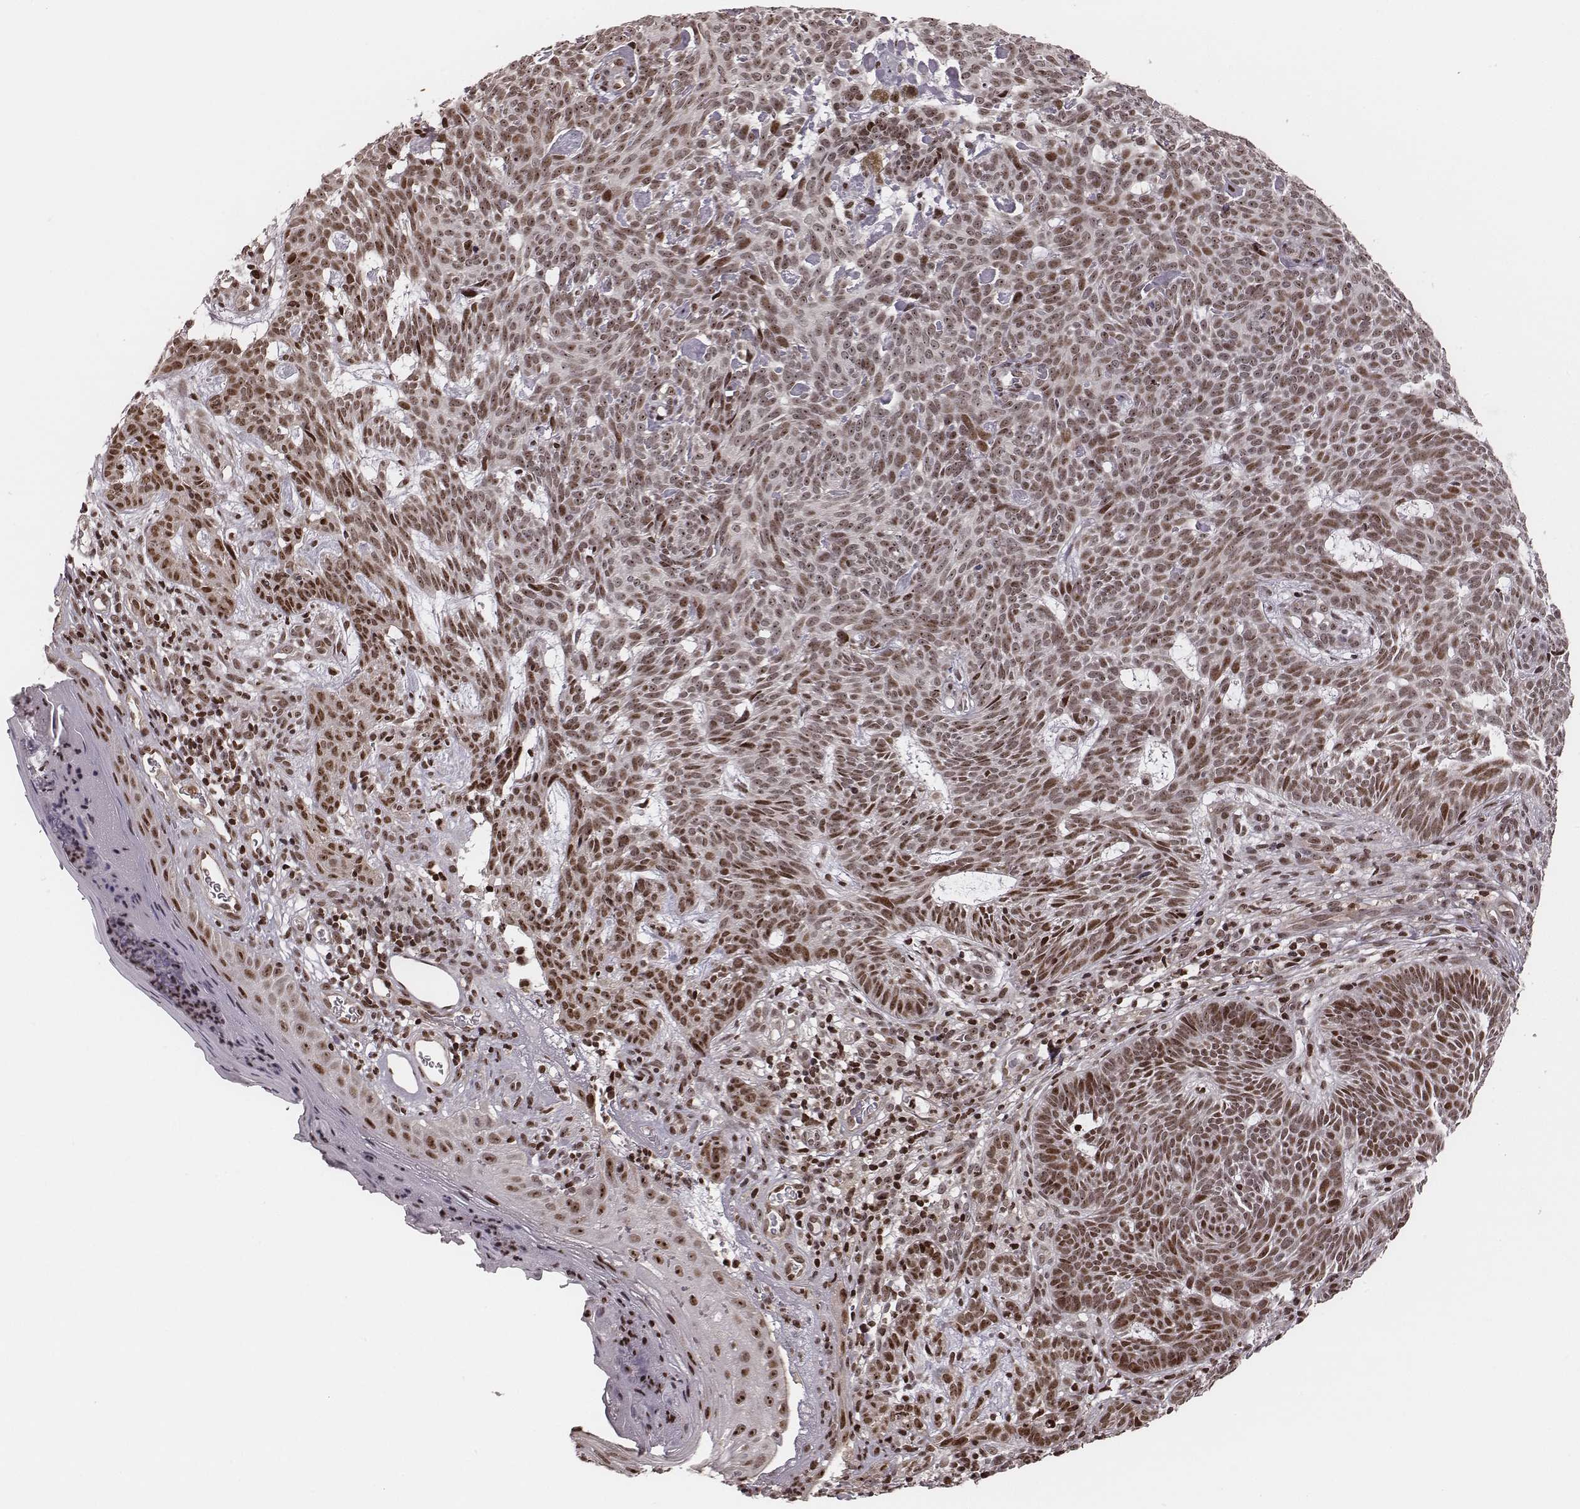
{"staining": {"intensity": "weak", "quantity": "25%-75%", "location": "nuclear"}, "tissue": "skin cancer", "cell_type": "Tumor cells", "image_type": "cancer", "snomed": [{"axis": "morphology", "description": "Basal cell carcinoma"}, {"axis": "topography", "description": "Skin"}], "caption": "Immunohistochemical staining of skin cancer (basal cell carcinoma) displays low levels of weak nuclear protein expression in approximately 25%-75% of tumor cells. (DAB IHC with brightfield microscopy, high magnification).", "gene": "VRK3", "patient": {"sex": "male", "age": 59}}